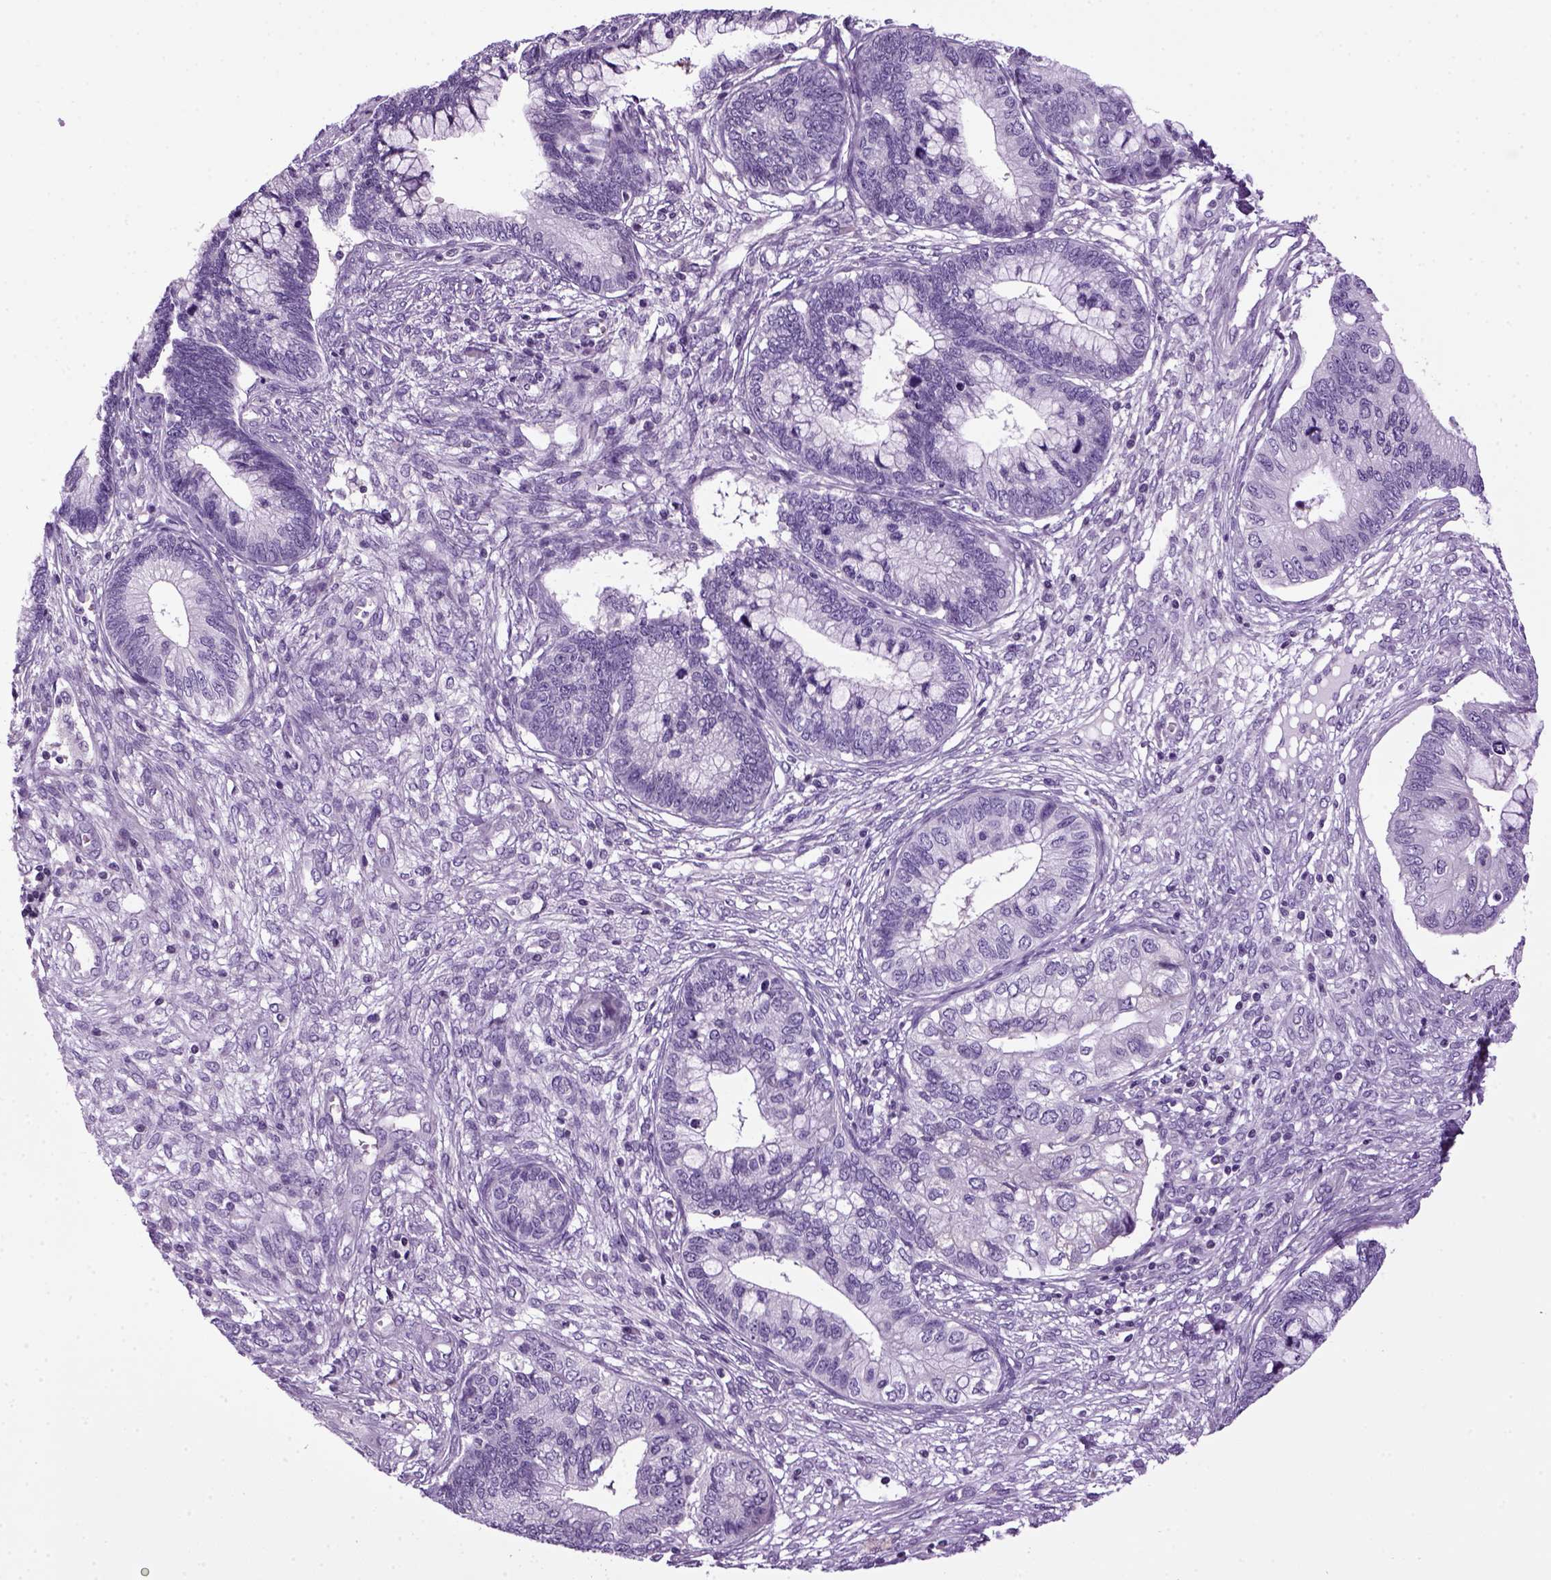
{"staining": {"intensity": "negative", "quantity": "none", "location": "none"}, "tissue": "cervical cancer", "cell_type": "Tumor cells", "image_type": "cancer", "snomed": [{"axis": "morphology", "description": "Adenocarcinoma, NOS"}, {"axis": "topography", "description": "Cervix"}], "caption": "This is an IHC histopathology image of cervical adenocarcinoma. There is no positivity in tumor cells.", "gene": "HMCN2", "patient": {"sex": "female", "age": 44}}